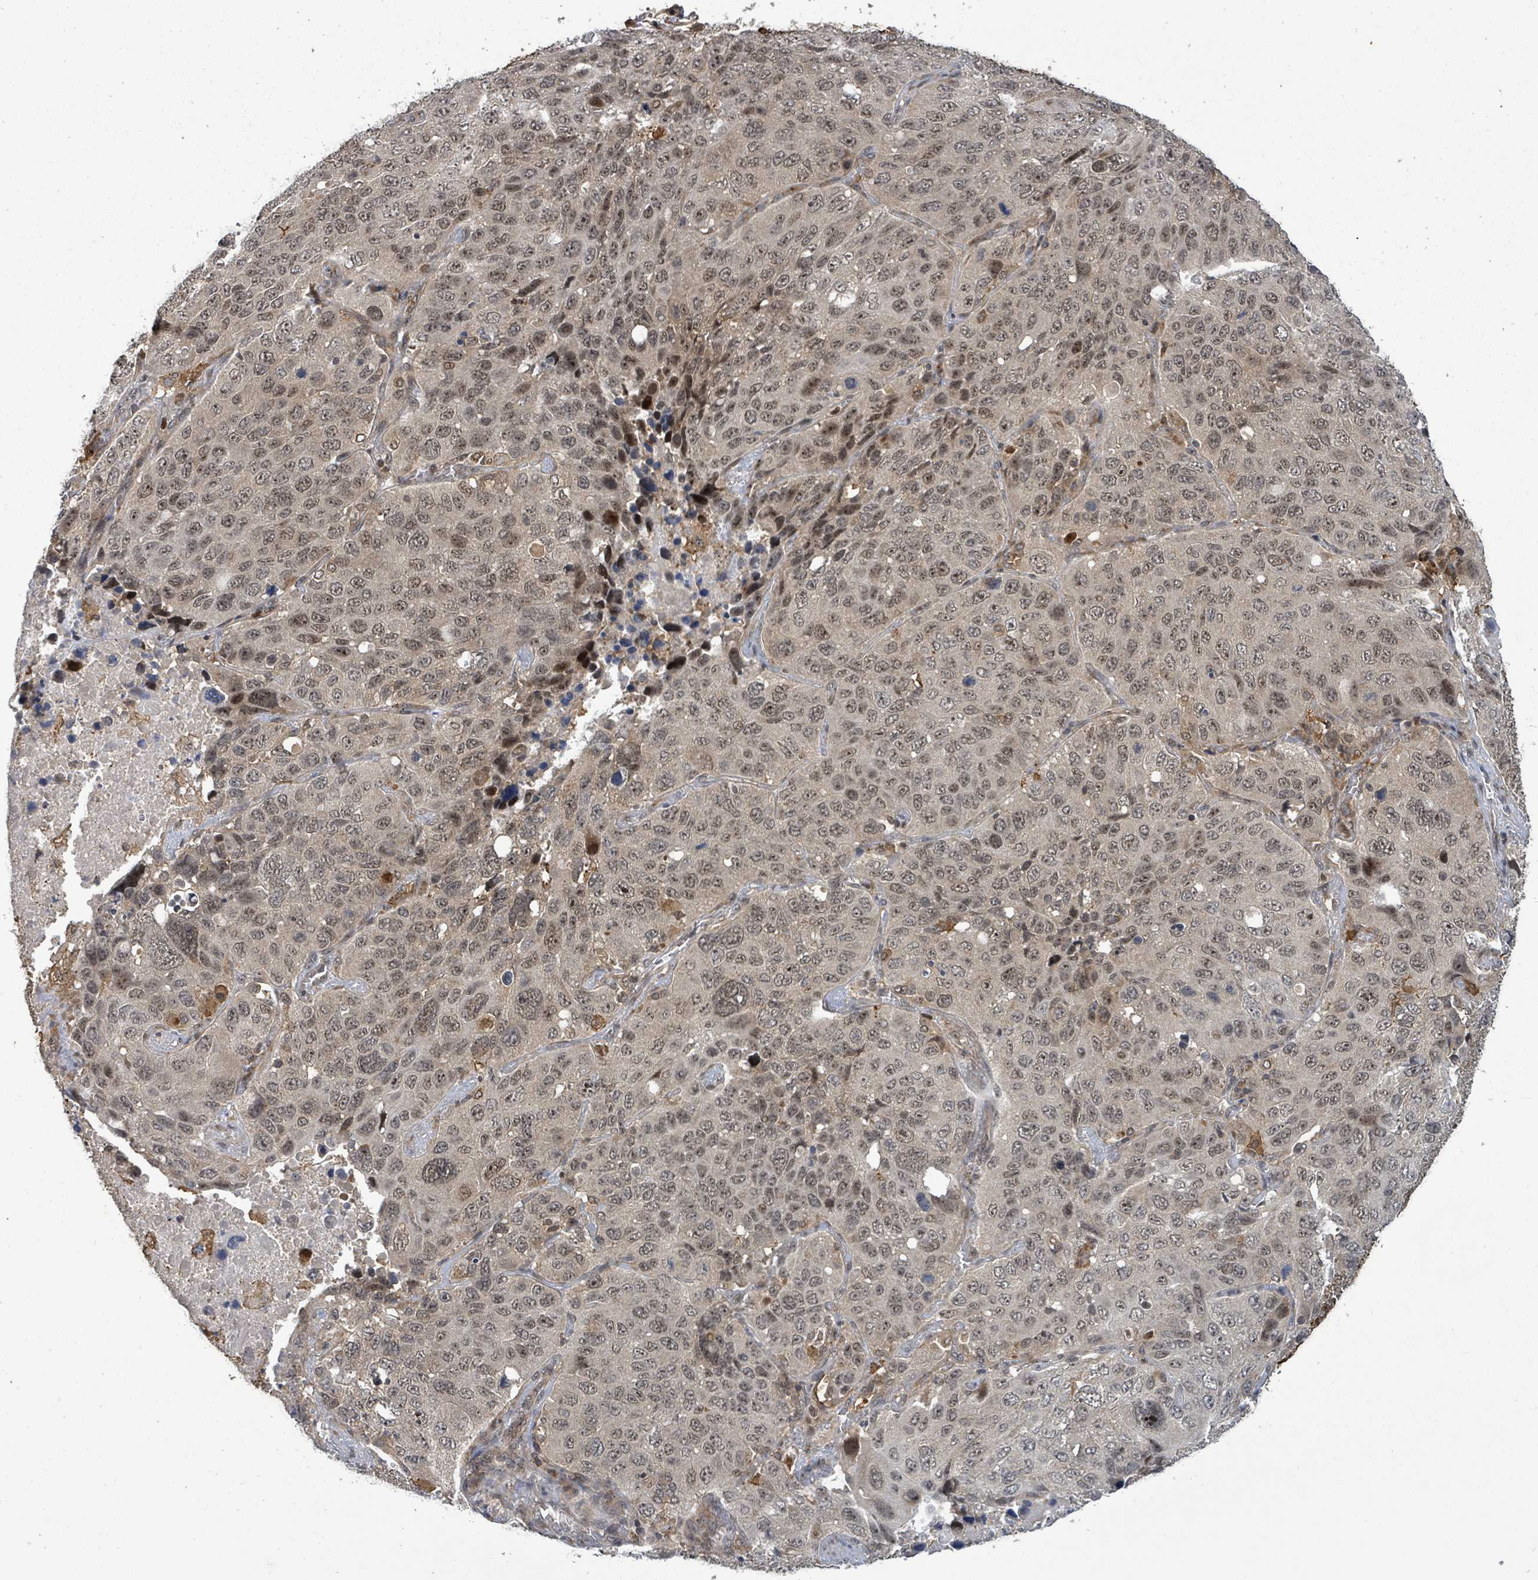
{"staining": {"intensity": "moderate", "quantity": ">75%", "location": "nuclear"}, "tissue": "lung cancer", "cell_type": "Tumor cells", "image_type": "cancer", "snomed": [{"axis": "morphology", "description": "Squamous cell carcinoma, NOS"}, {"axis": "topography", "description": "Lung"}], "caption": "Immunohistochemical staining of human squamous cell carcinoma (lung) reveals medium levels of moderate nuclear positivity in approximately >75% of tumor cells.", "gene": "FBXO6", "patient": {"sex": "male", "age": 60}}